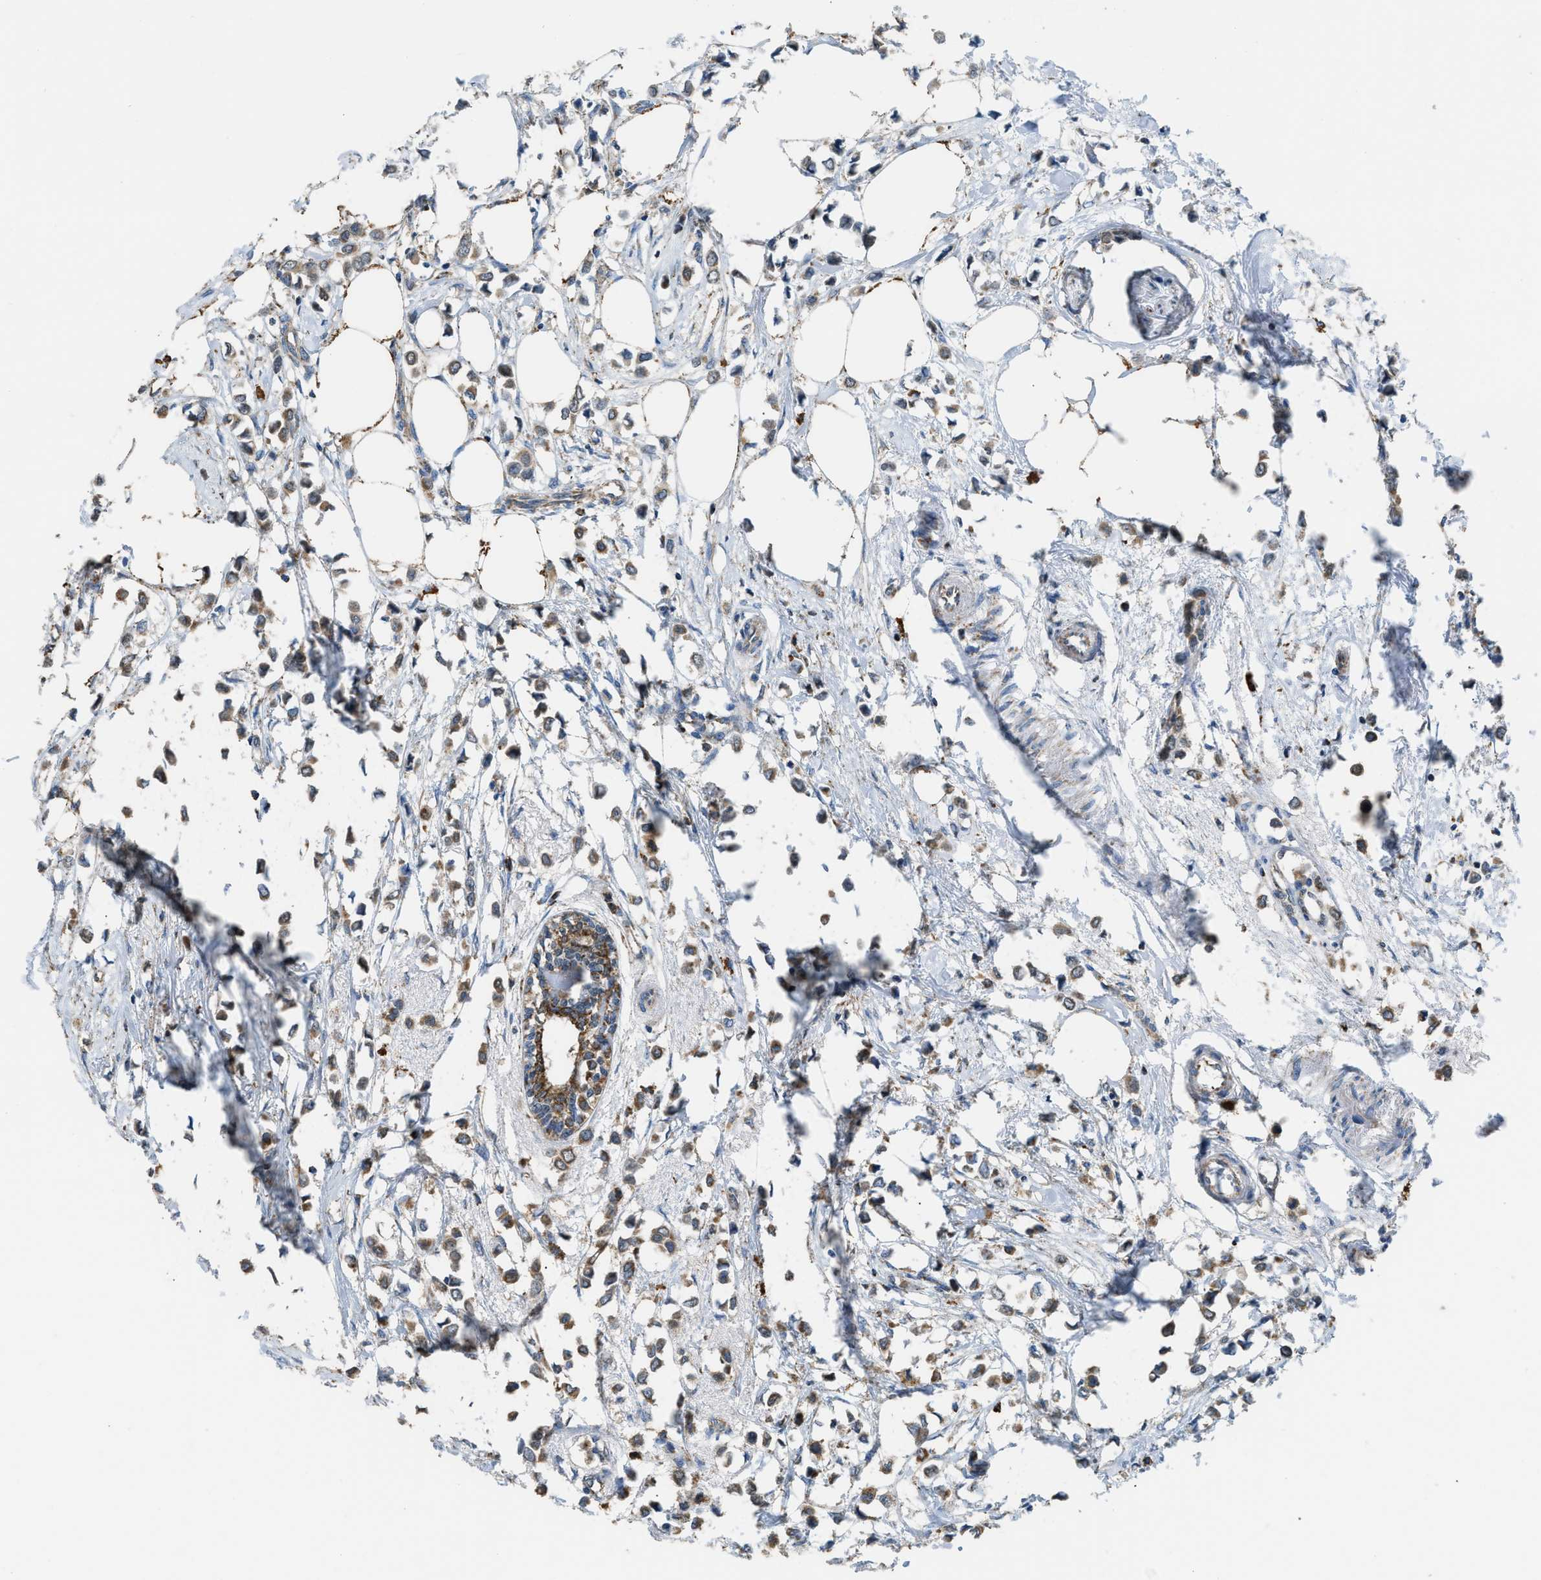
{"staining": {"intensity": "moderate", "quantity": ">75%", "location": "cytoplasmic/membranous"}, "tissue": "breast cancer", "cell_type": "Tumor cells", "image_type": "cancer", "snomed": [{"axis": "morphology", "description": "Lobular carcinoma"}, {"axis": "topography", "description": "Breast"}], "caption": "Lobular carcinoma (breast) was stained to show a protein in brown. There is medium levels of moderate cytoplasmic/membranous positivity in about >75% of tumor cells.", "gene": "ETFB", "patient": {"sex": "female", "age": 51}}